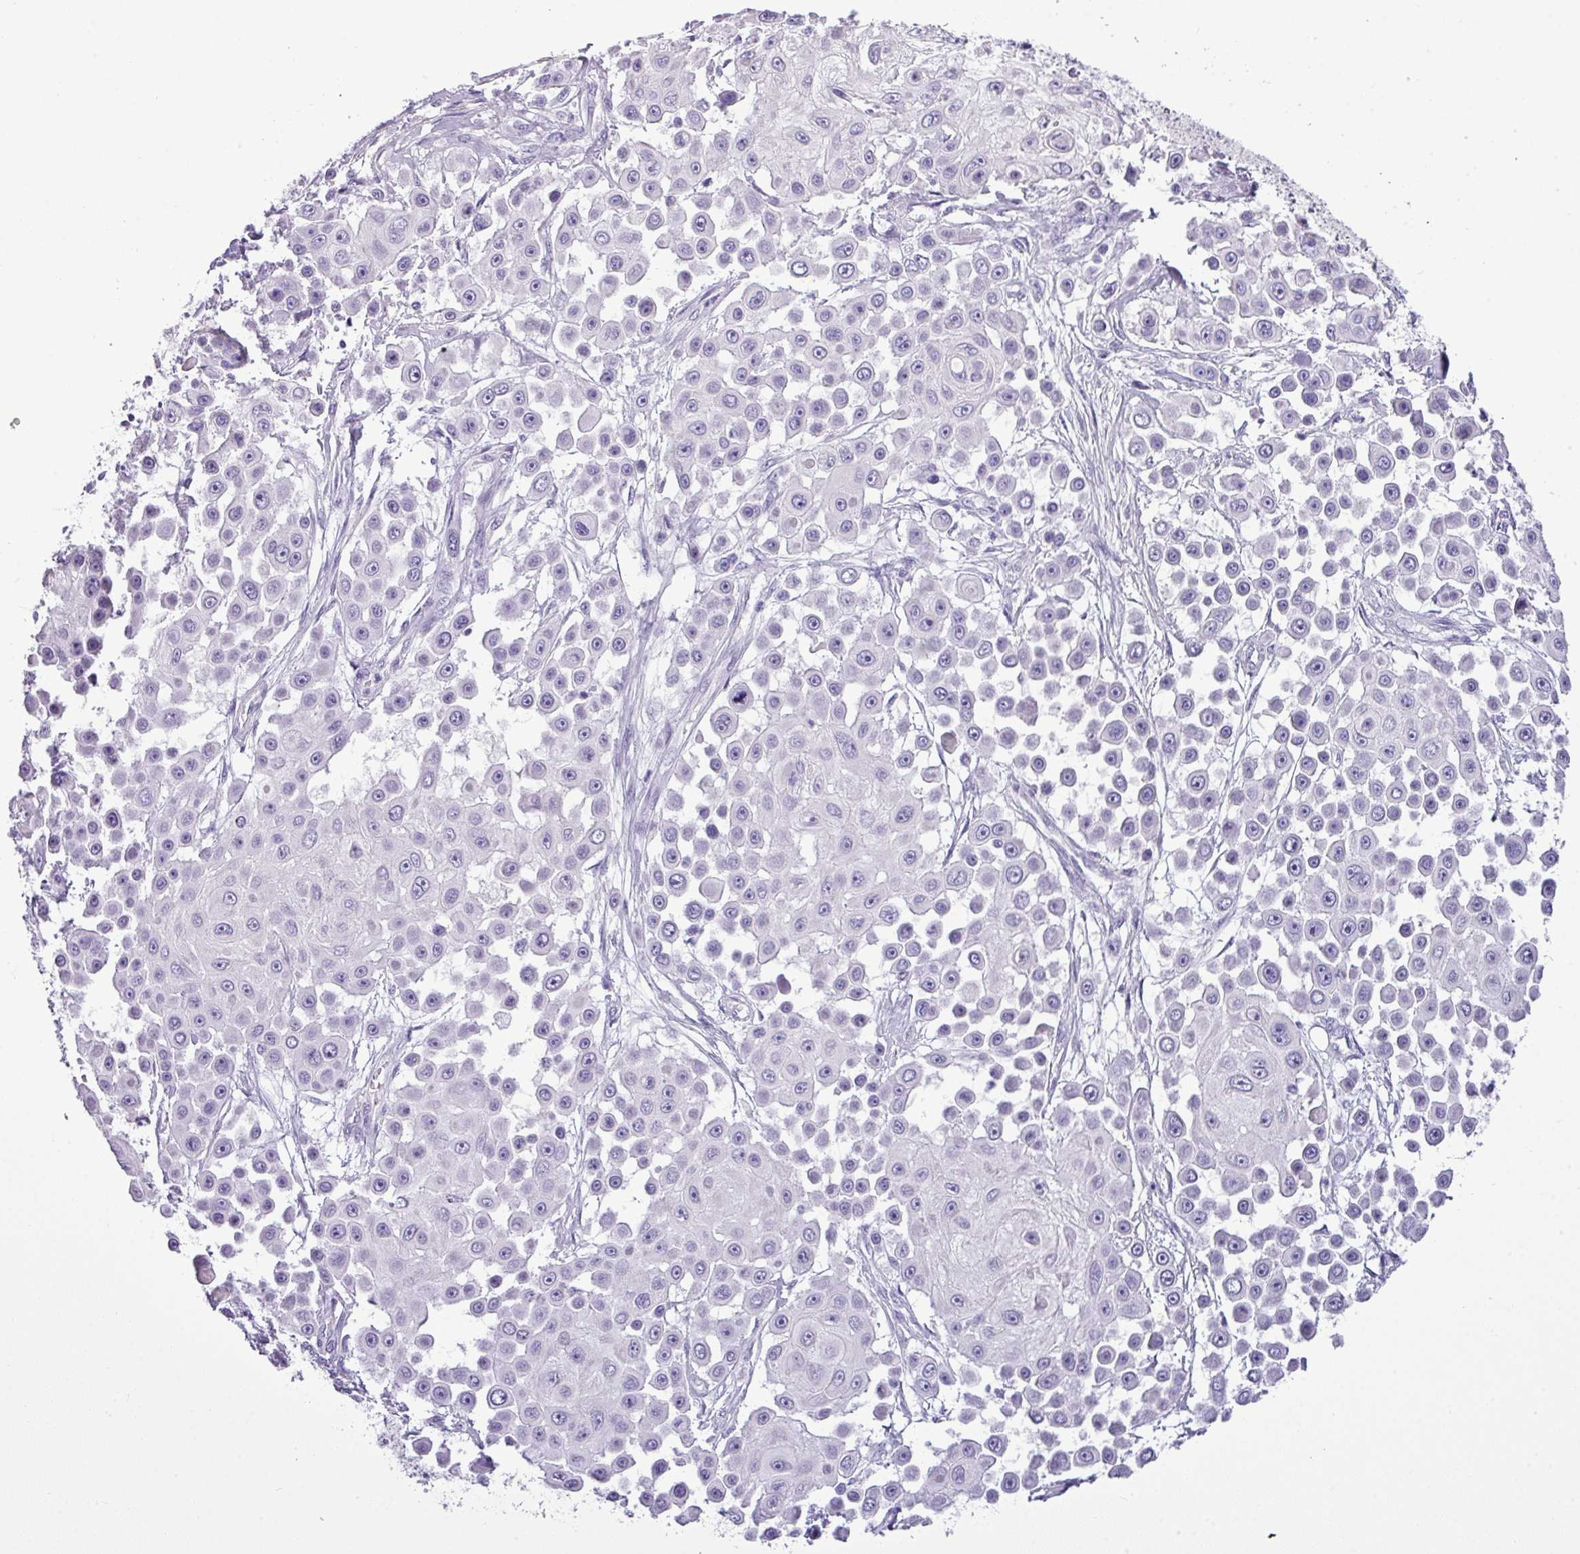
{"staining": {"intensity": "negative", "quantity": "none", "location": "none"}, "tissue": "skin cancer", "cell_type": "Tumor cells", "image_type": "cancer", "snomed": [{"axis": "morphology", "description": "Squamous cell carcinoma, NOS"}, {"axis": "topography", "description": "Skin"}], "caption": "Human squamous cell carcinoma (skin) stained for a protein using immunohistochemistry (IHC) shows no staining in tumor cells.", "gene": "RBMXL2", "patient": {"sex": "male", "age": 67}}